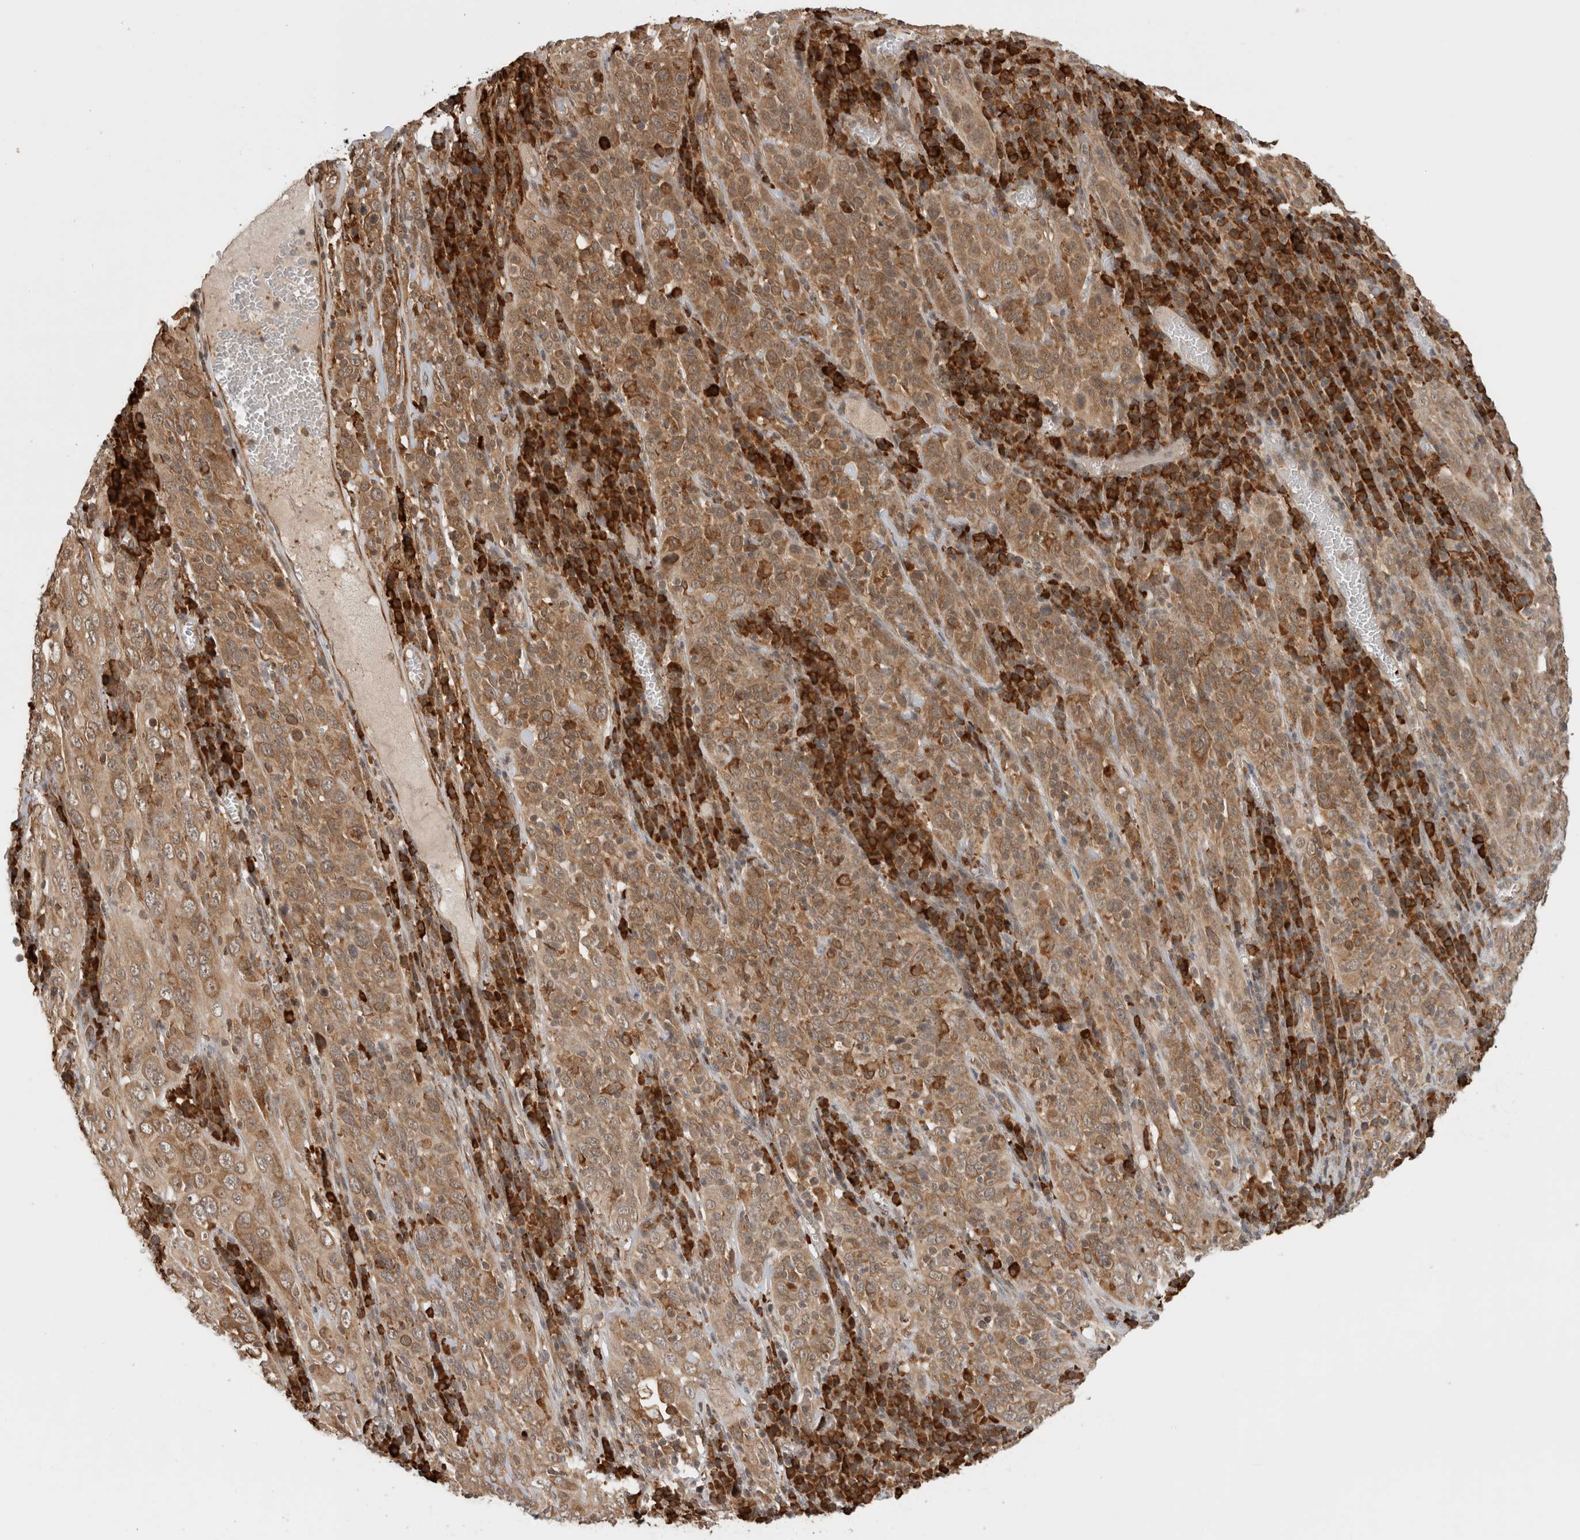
{"staining": {"intensity": "moderate", "quantity": ">75%", "location": "cytoplasmic/membranous"}, "tissue": "cervical cancer", "cell_type": "Tumor cells", "image_type": "cancer", "snomed": [{"axis": "morphology", "description": "Squamous cell carcinoma, NOS"}, {"axis": "topography", "description": "Cervix"}], "caption": "Immunohistochemistry (IHC) staining of cervical cancer, which demonstrates medium levels of moderate cytoplasmic/membranous positivity in about >75% of tumor cells indicating moderate cytoplasmic/membranous protein expression. The staining was performed using DAB (3,3'-diaminobenzidine) (brown) for protein detection and nuclei were counterstained in hematoxylin (blue).", "gene": "MS4A7", "patient": {"sex": "female", "age": 46}}